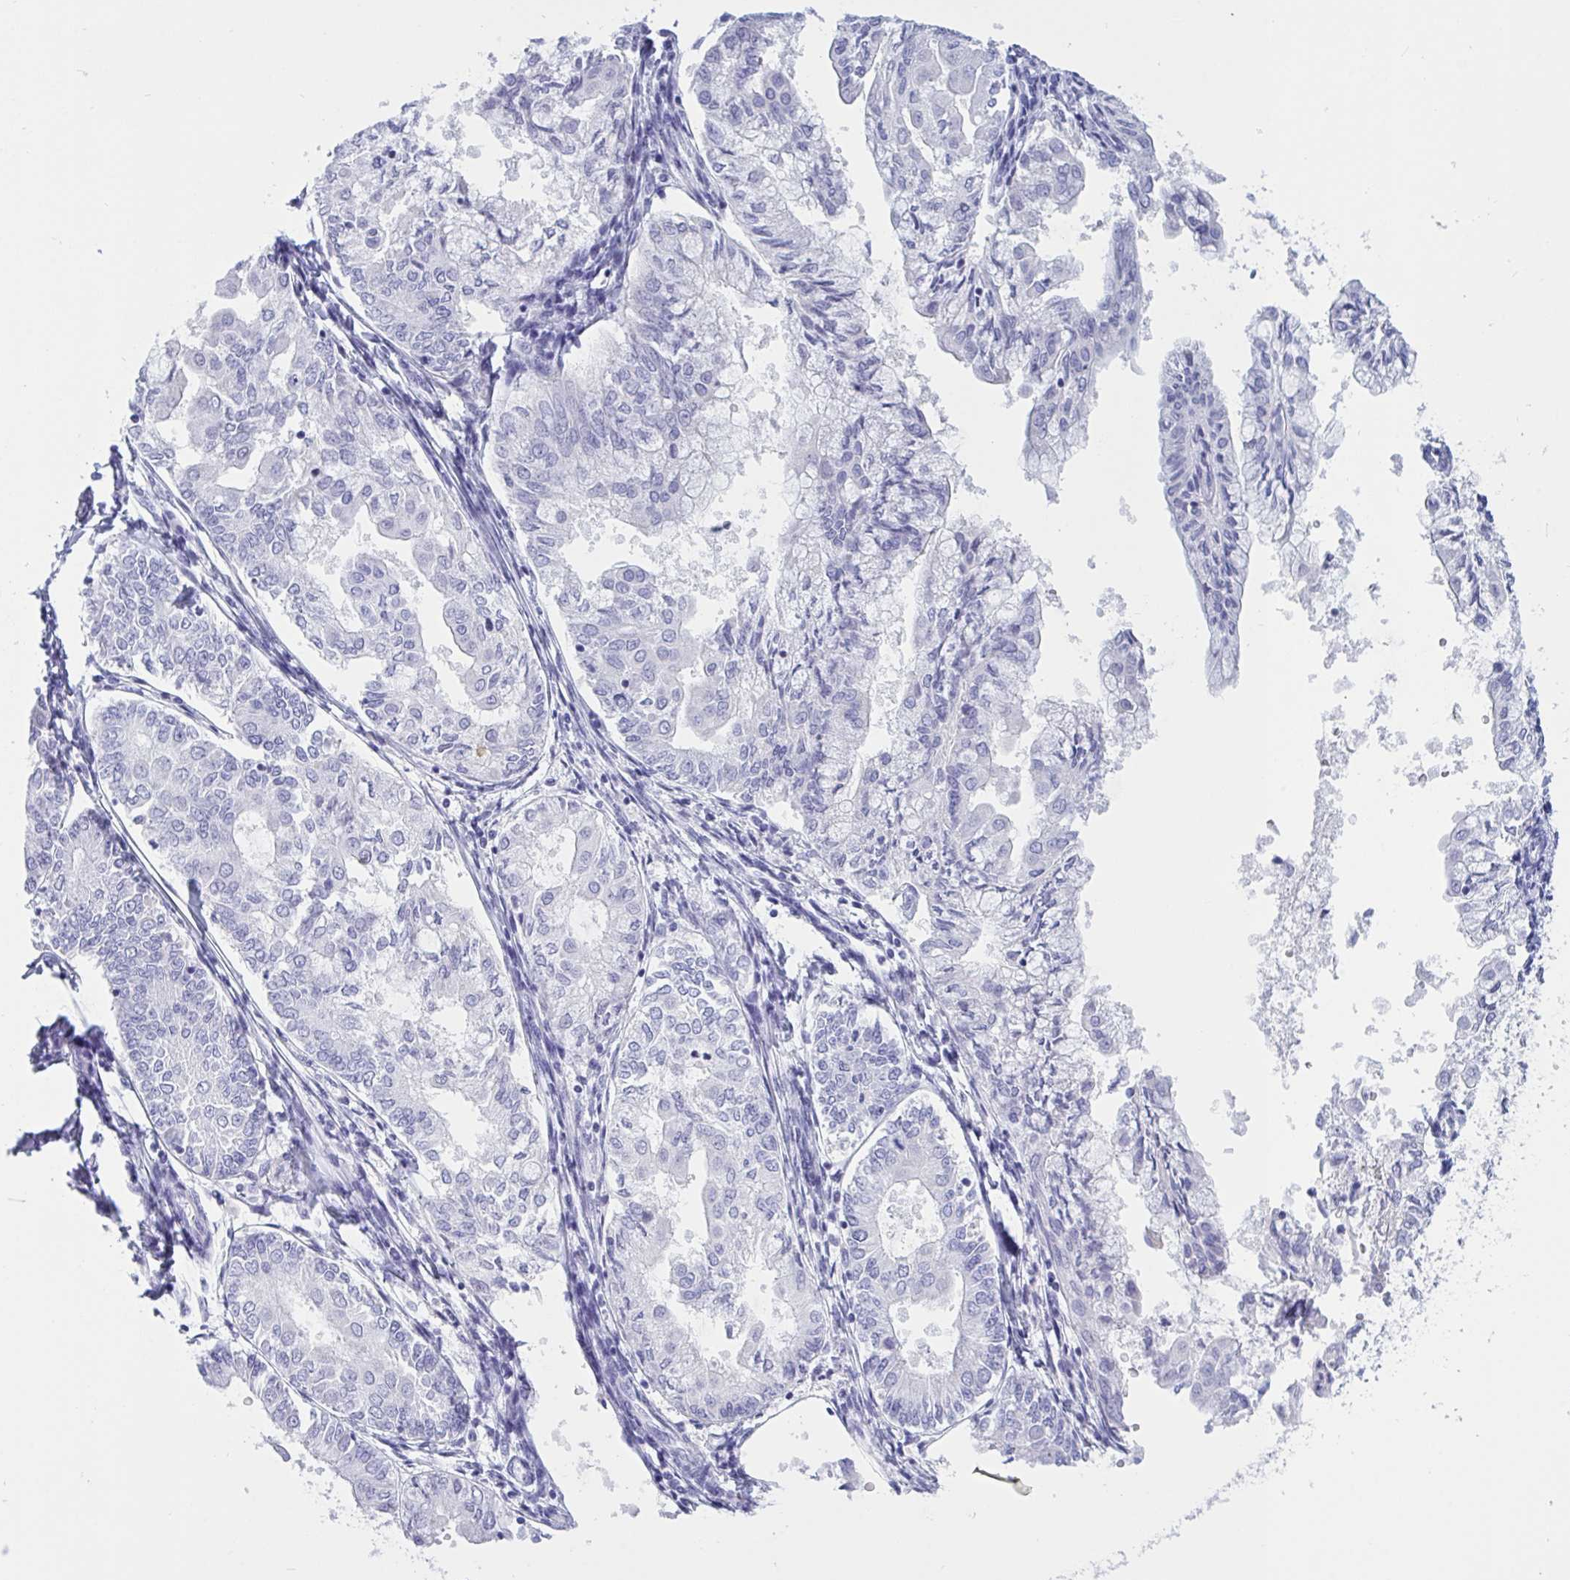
{"staining": {"intensity": "negative", "quantity": "none", "location": "none"}, "tissue": "endometrial cancer", "cell_type": "Tumor cells", "image_type": "cancer", "snomed": [{"axis": "morphology", "description": "Adenocarcinoma, NOS"}, {"axis": "topography", "description": "Endometrium"}], "caption": "This is an immunohistochemistry photomicrograph of endometrial cancer. There is no expression in tumor cells.", "gene": "OXLD1", "patient": {"sex": "female", "age": 68}}